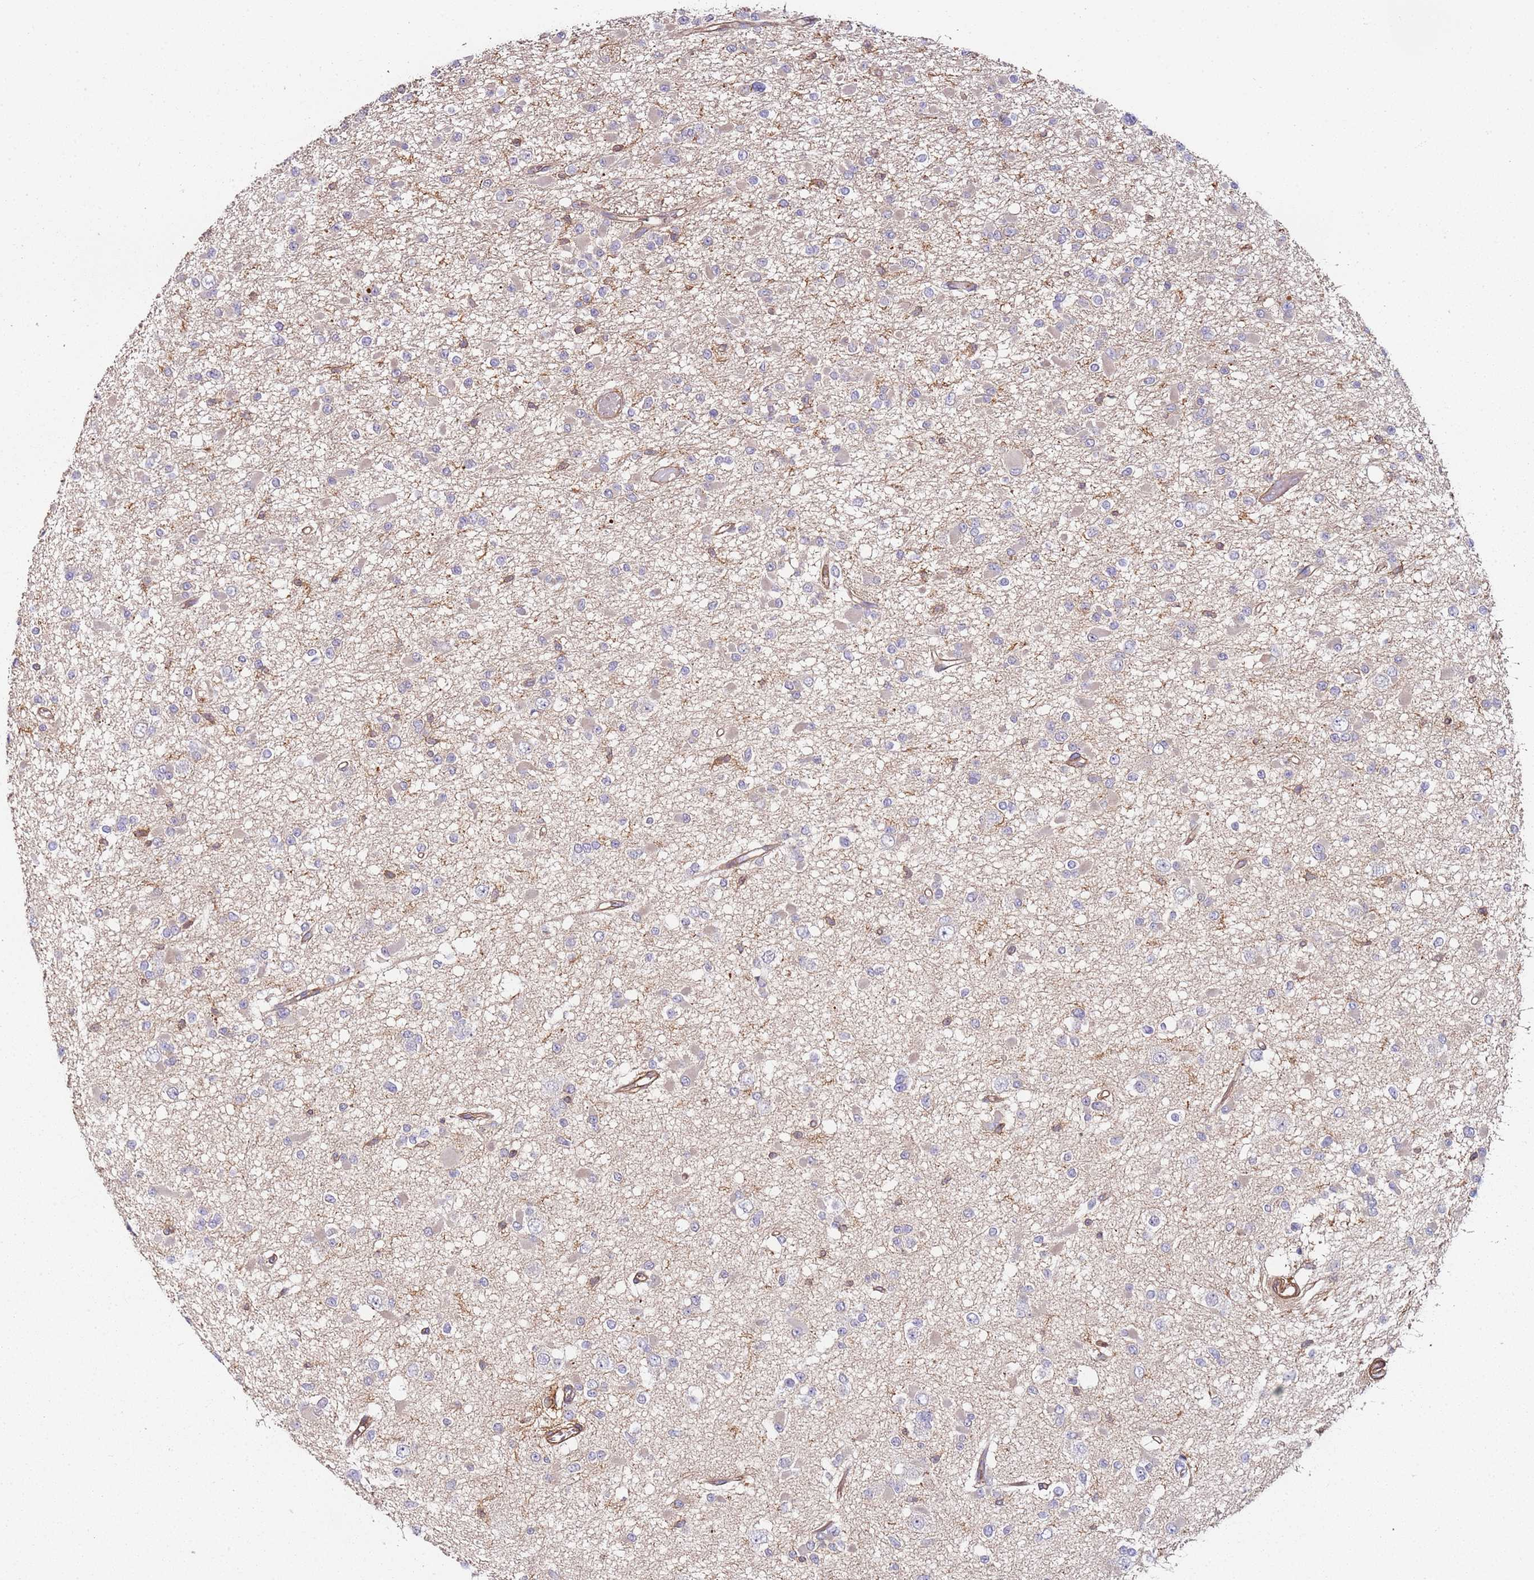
{"staining": {"intensity": "negative", "quantity": "none", "location": "none"}, "tissue": "glioma", "cell_type": "Tumor cells", "image_type": "cancer", "snomed": [{"axis": "morphology", "description": "Glioma, malignant, Low grade"}, {"axis": "topography", "description": "Brain"}], "caption": "This is an immunohistochemistry micrograph of human malignant low-grade glioma. There is no positivity in tumor cells.", "gene": "CYP2U1", "patient": {"sex": "female", "age": 22}}